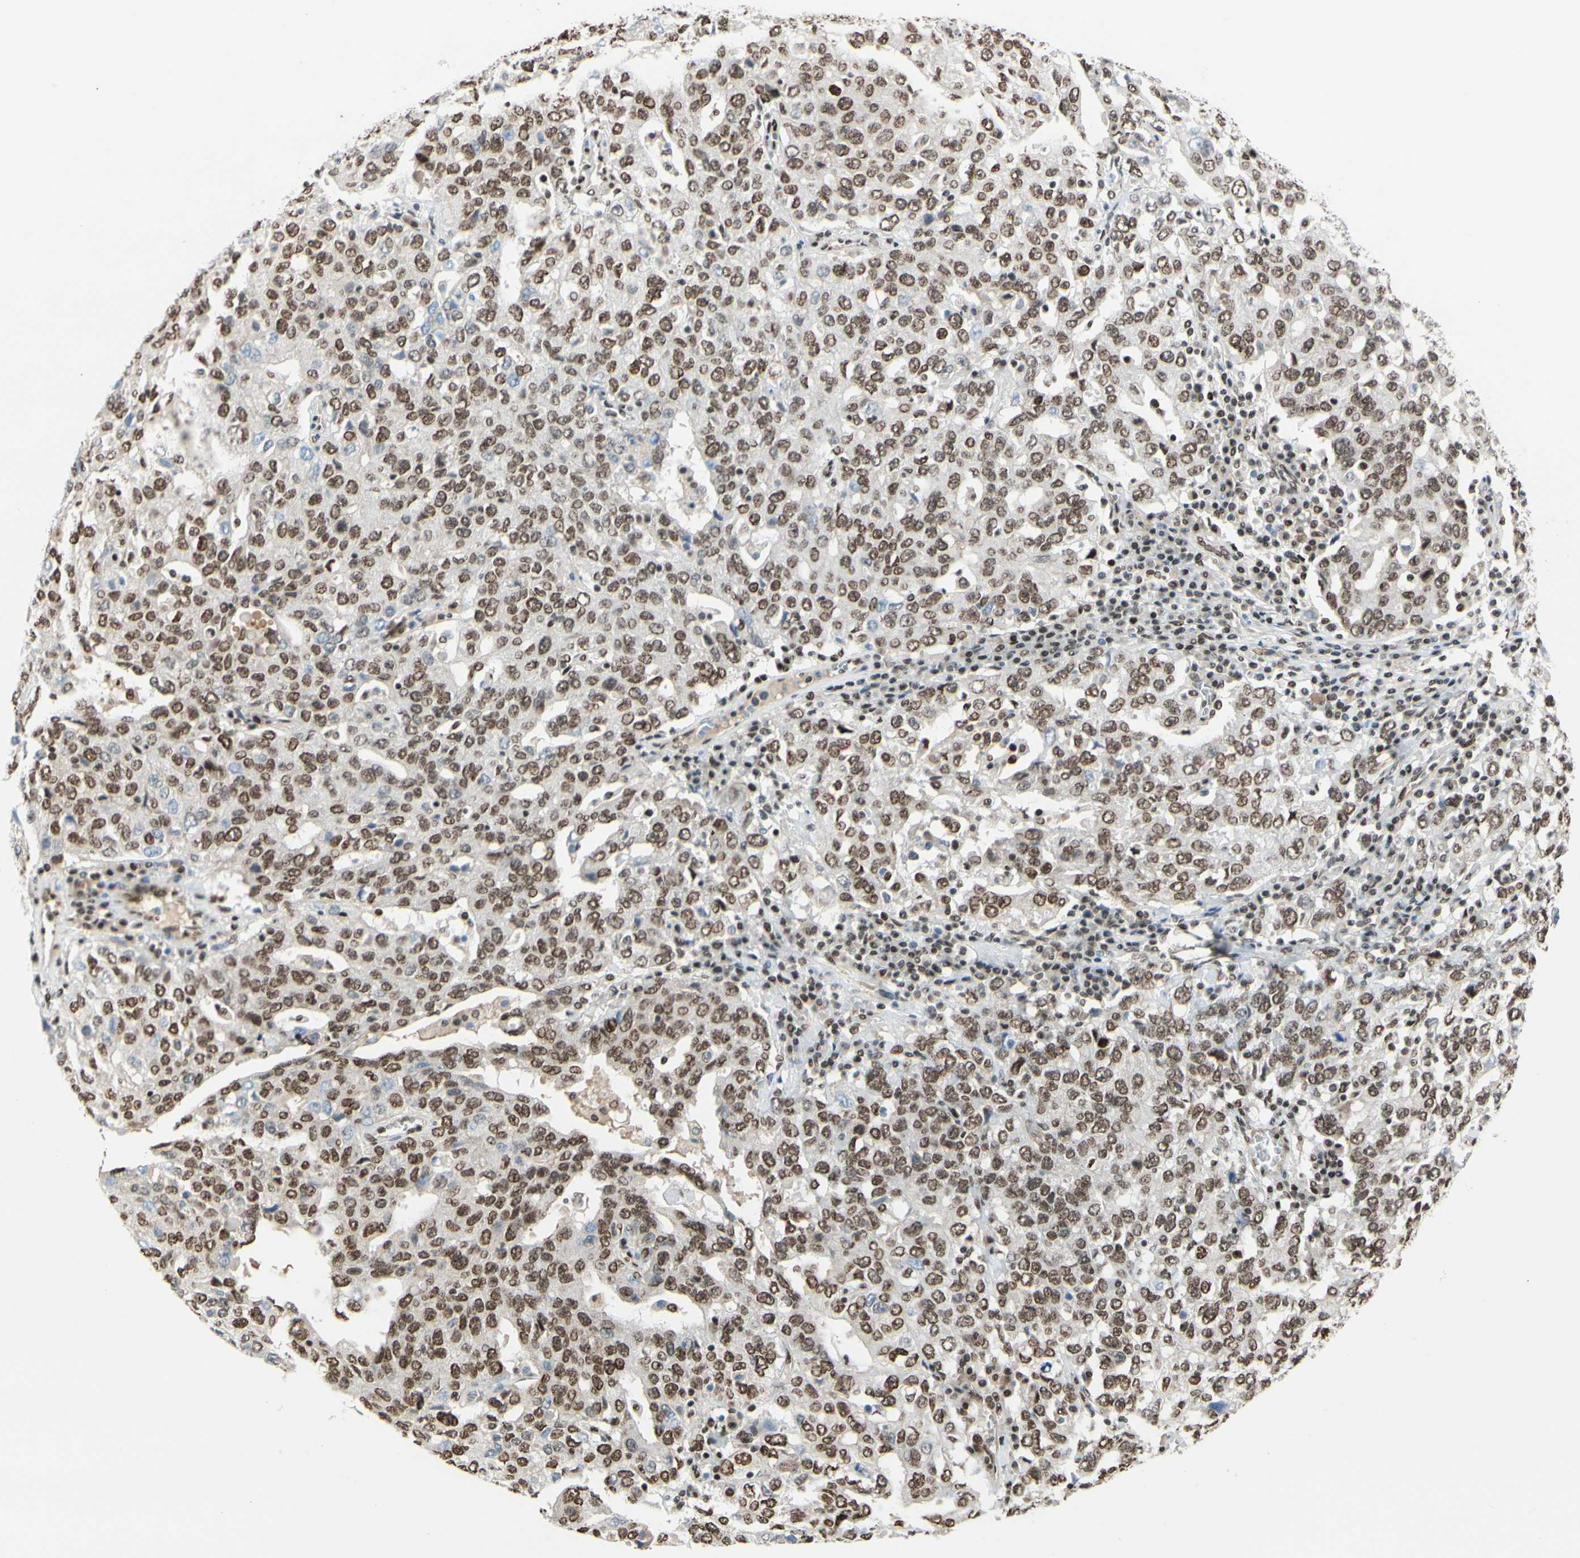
{"staining": {"intensity": "moderate", "quantity": ">75%", "location": "nuclear"}, "tissue": "ovarian cancer", "cell_type": "Tumor cells", "image_type": "cancer", "snomed": [{"axis": "morphology", "description": "Carcinoma, endometroid"}, {"axis": "topography", "description": "Ovary"}], "caption": "IHC staining of ovarian cancer, which demonstrates medium levels of moderate nuclear staining in about >75% of tumor cells indicating moderate nuclear protein staining. The staining was performed using DAB (3,3'-diaminobenzidine) (brown) for protein detection and nuclei were counterstained in hematoxylin (blue).", "gene": "SUFU", "patient": {"sex": "female", "age": 62}}